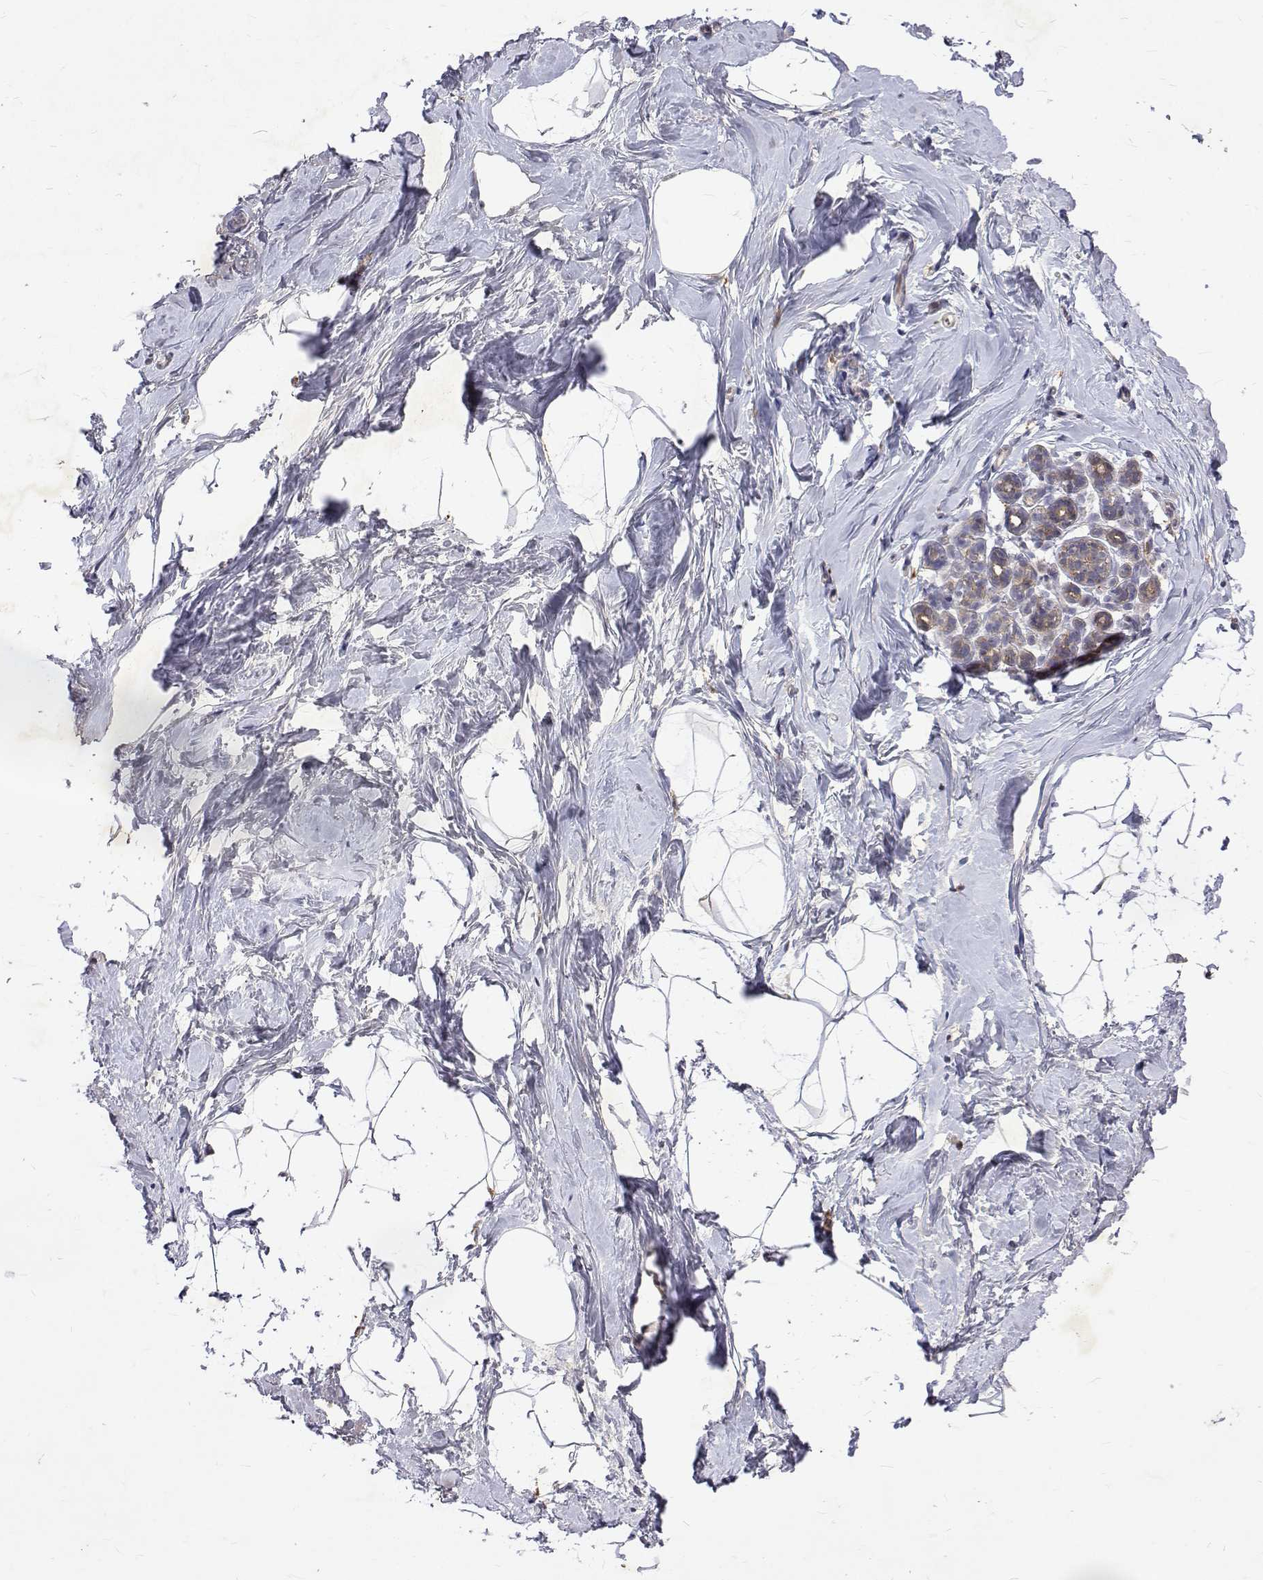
{"staining": {"intensity": "weak", "quantity": "25%-75%", "location": "cytoplasmic/membranous"}, "tissue": "breast", "cell_type": "Adipocytes", "image_type": "normal", "snomed": [{"axis": "morphology", "description": "Normal tissue, NOS"}, {"axis": "topography", "description": "Breast"}], "caption": "A brown stain shows weak cytoplasmic/membranous expression of a protein in adipocytes of unremarkable human breast. (DAB (3,3'-diaminobenzidine) = brown stain, brightfield microscopy at high magnification).", "gene": "ALKBH8", "patient": {"sex": "female", "age": 32}}